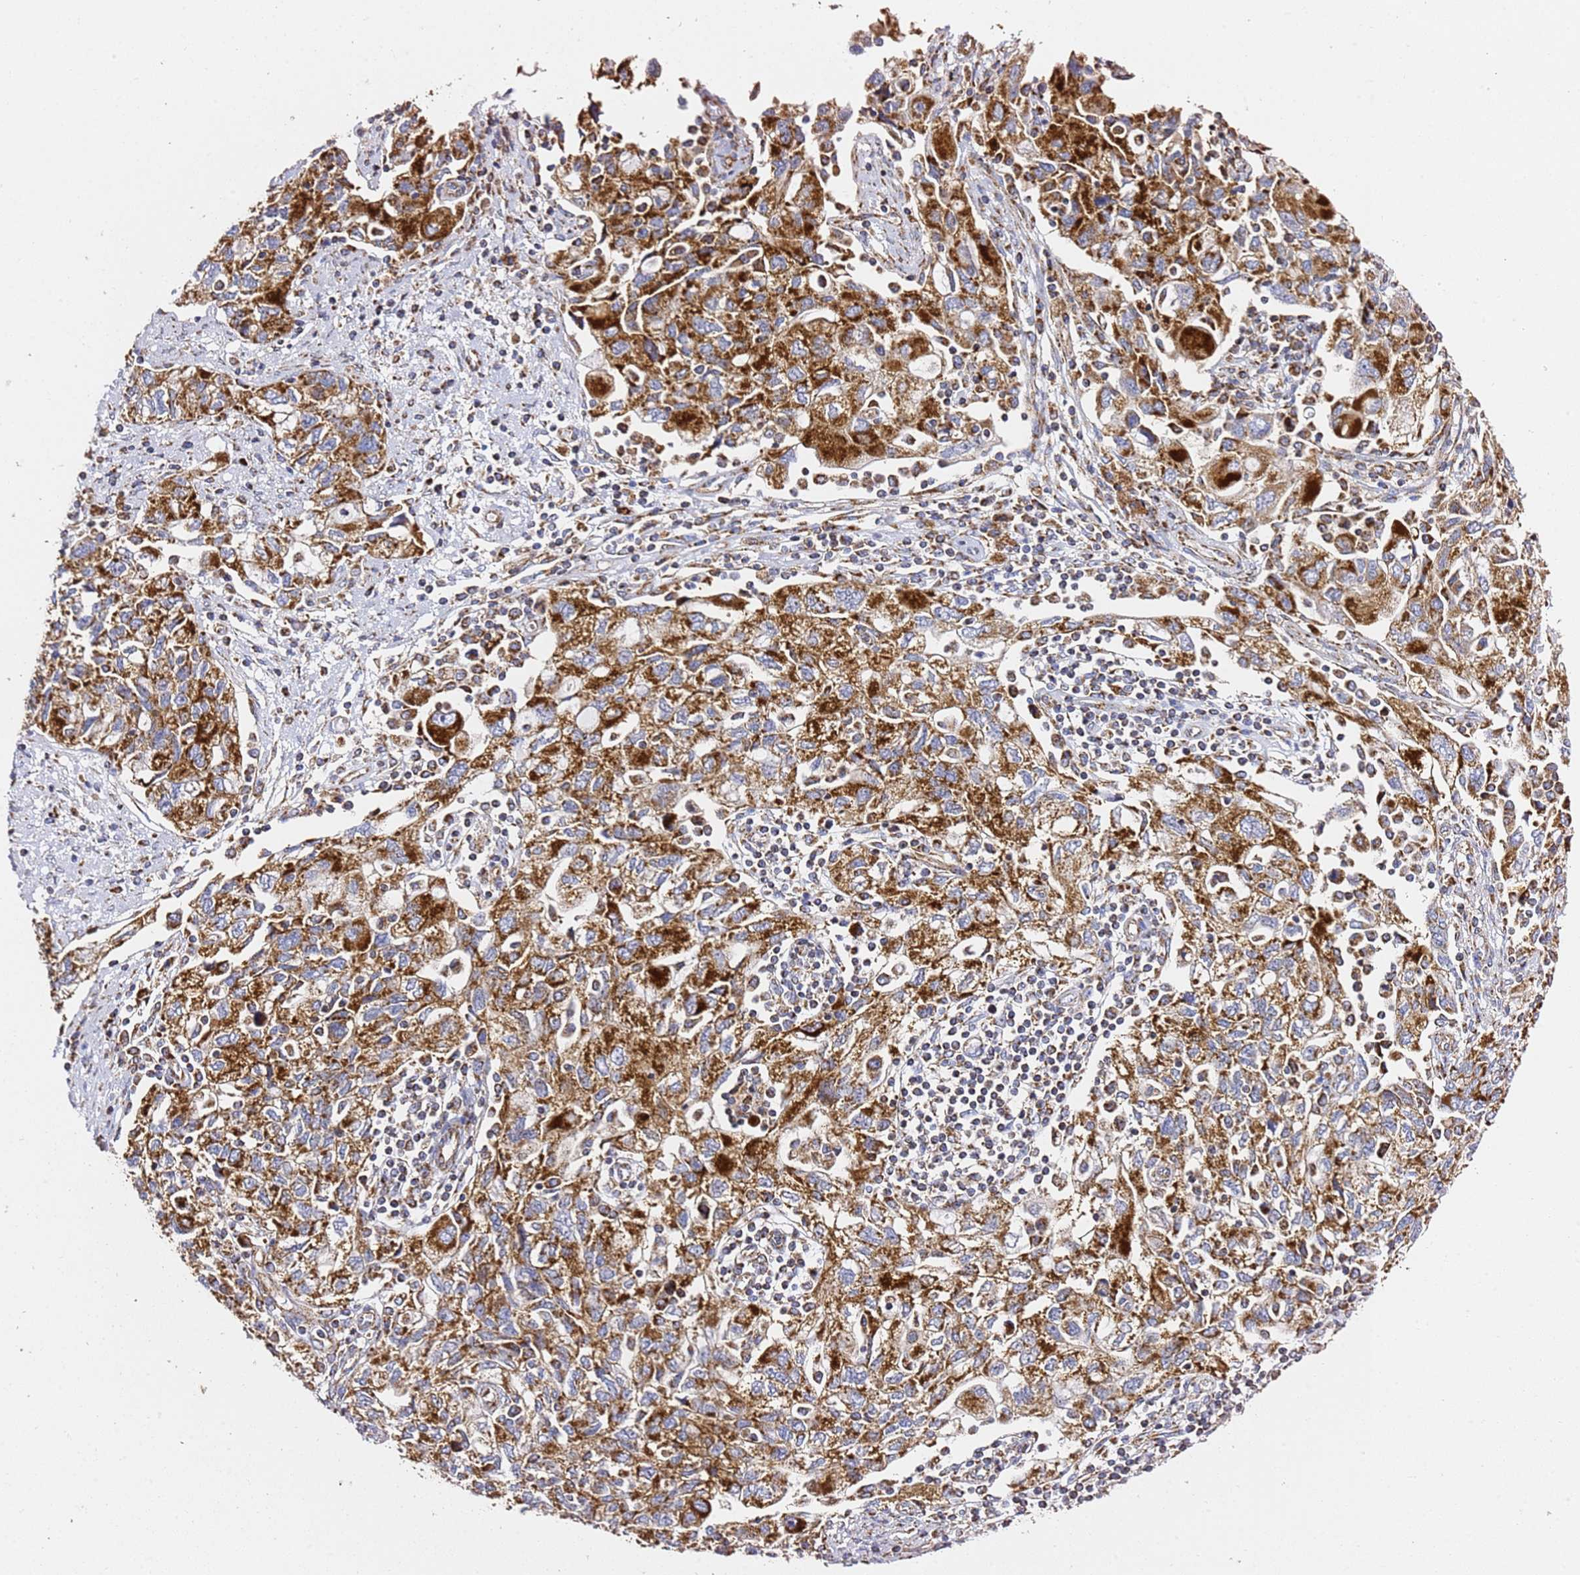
{"staining": {"intensity": "strong", "quantity": ">75%", "location": "cytoplasmic/membranous"}, "tissue": "ovarian cancer", "cell_type": "Tumor cells", "image_type": "cancer", "snomed": [{"axis": "morphology", "description": "Carcinoma, NOS"}, {"axis": "morphology", "description": "Cystadenocarcinoma, serous, NOS"}, {"axis": "topography", "description": "Ovary"}], "caption": "Strong cytoplasmic/membranous protein staining is present in approximately >75% of tumor cells in carcinoma (ovarian).", "gene": "NDUFA3", "patient": {"sex": "female", "age": 69}}